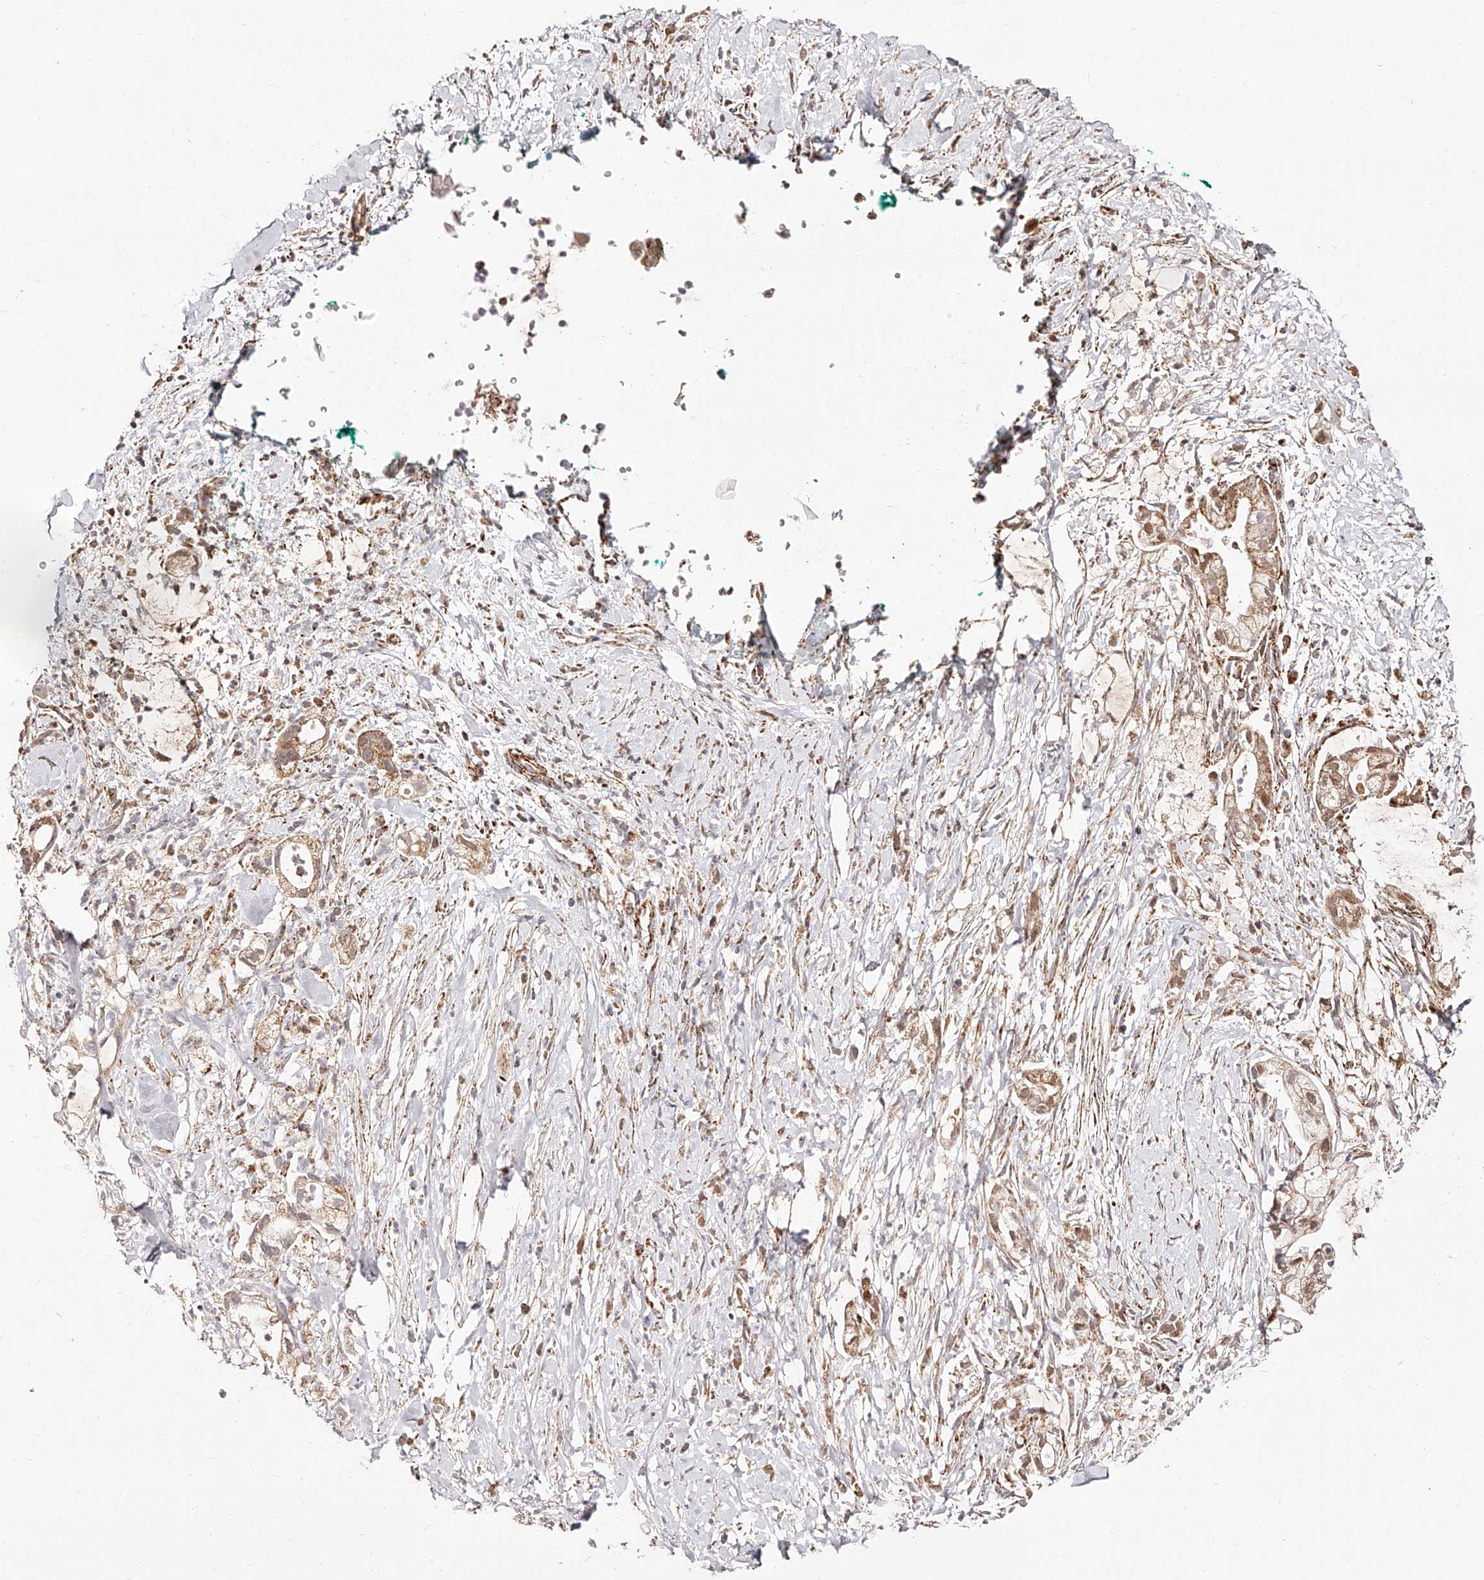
{"staining": {"intensity": "moderate", "quantity": "25%-75%", "location": "cytoplasmic/membranous"}, "tissue": "pancreatic cancer", "cell_type": "Tumor cells", "image_type": "cancer", "snomed": [{"axis": "morphology", "description": "Adenocarcinoma, NOS"}, {"axis": "topography", "description": "Pancreas"}], "caption": "Immunohistochemical staining of human pancreatic cancer (adenocarcinoma) displays medium levels of moderate cytoplasmic/membranous staining in about 25%-75% of tumor cells. The protein is shown in brown color, while the nuclei are stained blue.", "gene": "NDUFV3", "patient": {"sex": "male", "age": 53}}